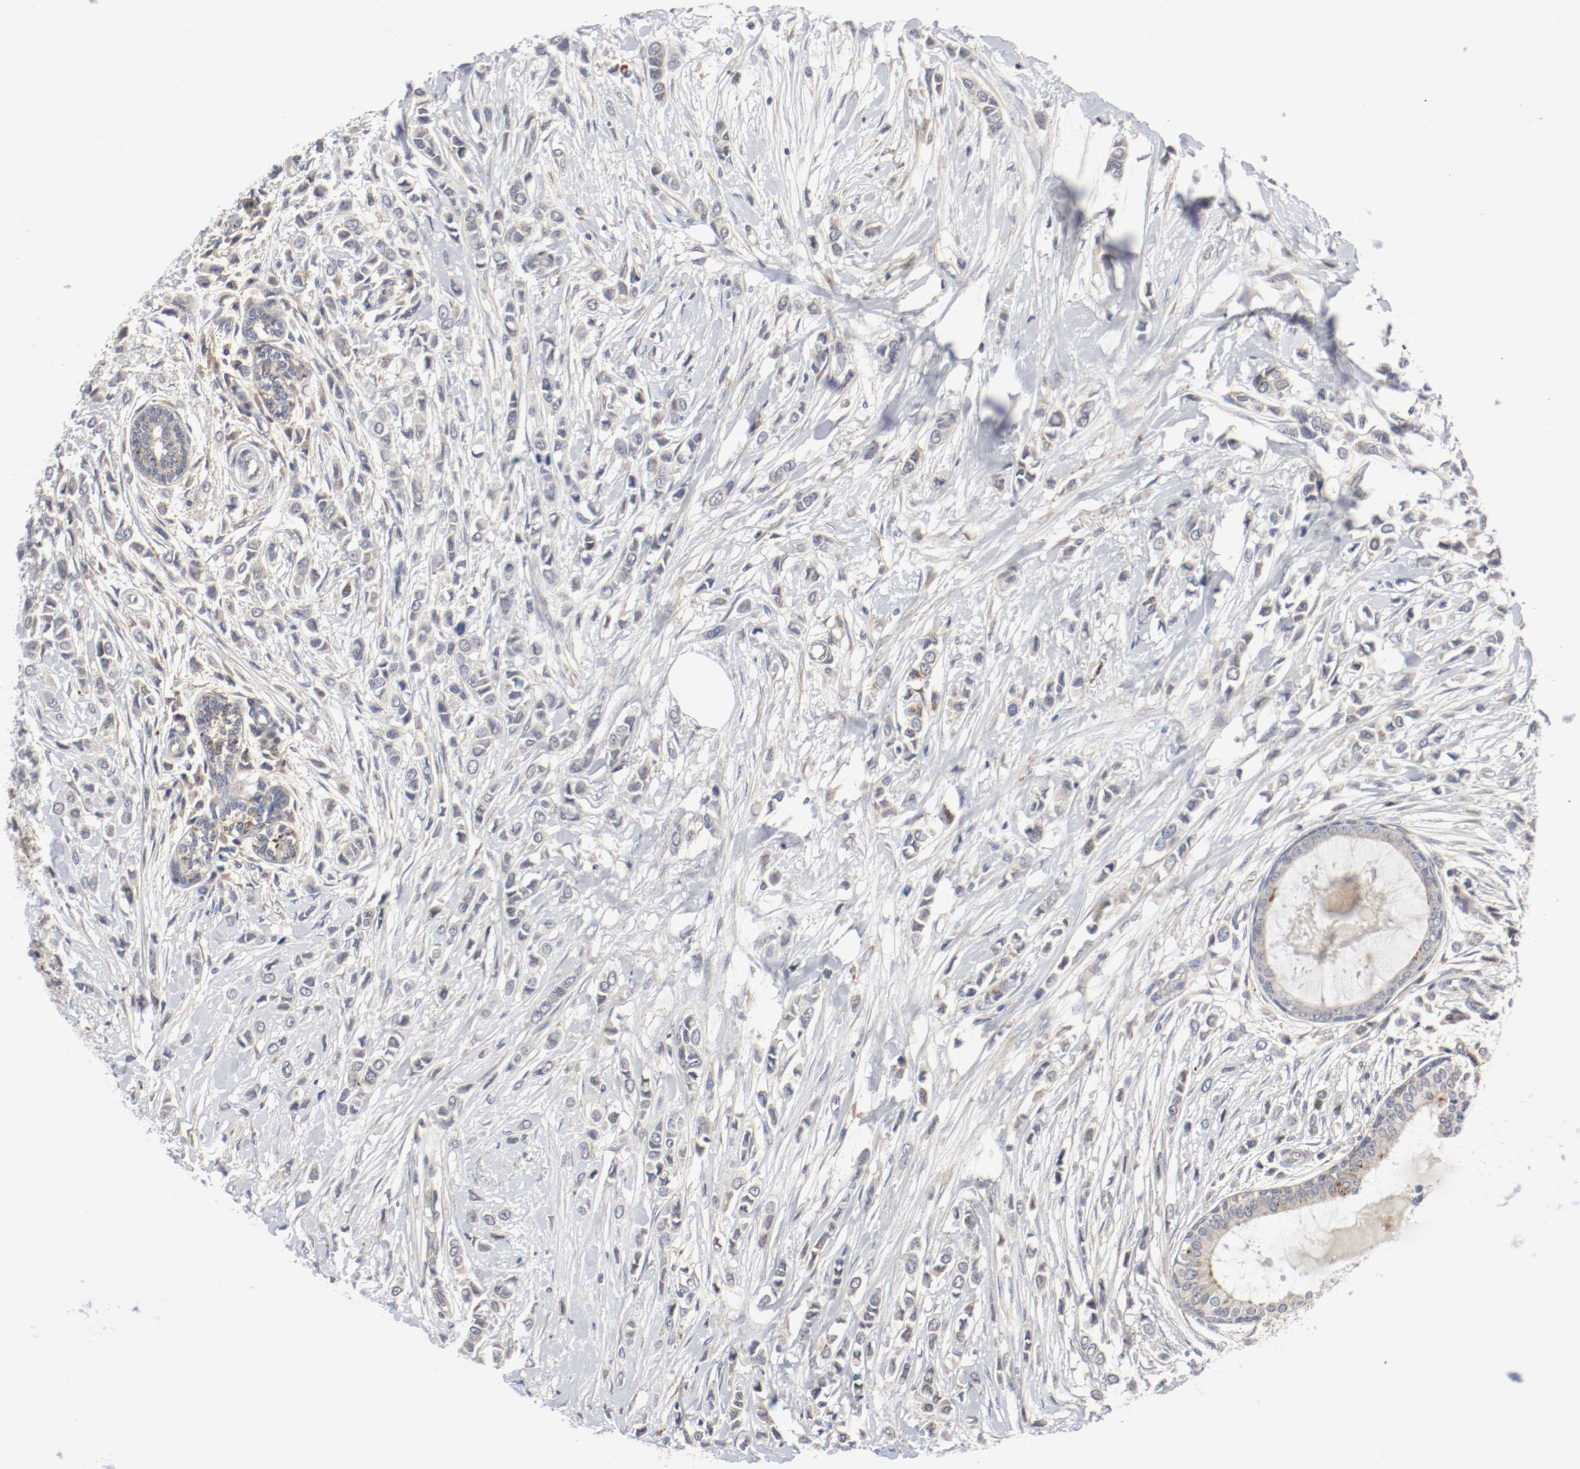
{"staining": {"intensity": "weak", "quantity": "25%-75%", "location": "cytoplasmic/membranous"}, "tissue": "breast cancer", "cell_type": "Tumor cells", "image_type": "cancer", "snomed": [{"axis": "morphology", "description": "Lobular carcinoma"}, {"axis": "topography", "description": "Breast"}], "caption": "About 25%-75% of tumor cells in human breast lobular carcinoma show weak cytoplasmic/membranous protein expression as visualized by brown immunohistochemical staining.", "gene": "REN", "patient": {"sex": "female", "age": 51}}